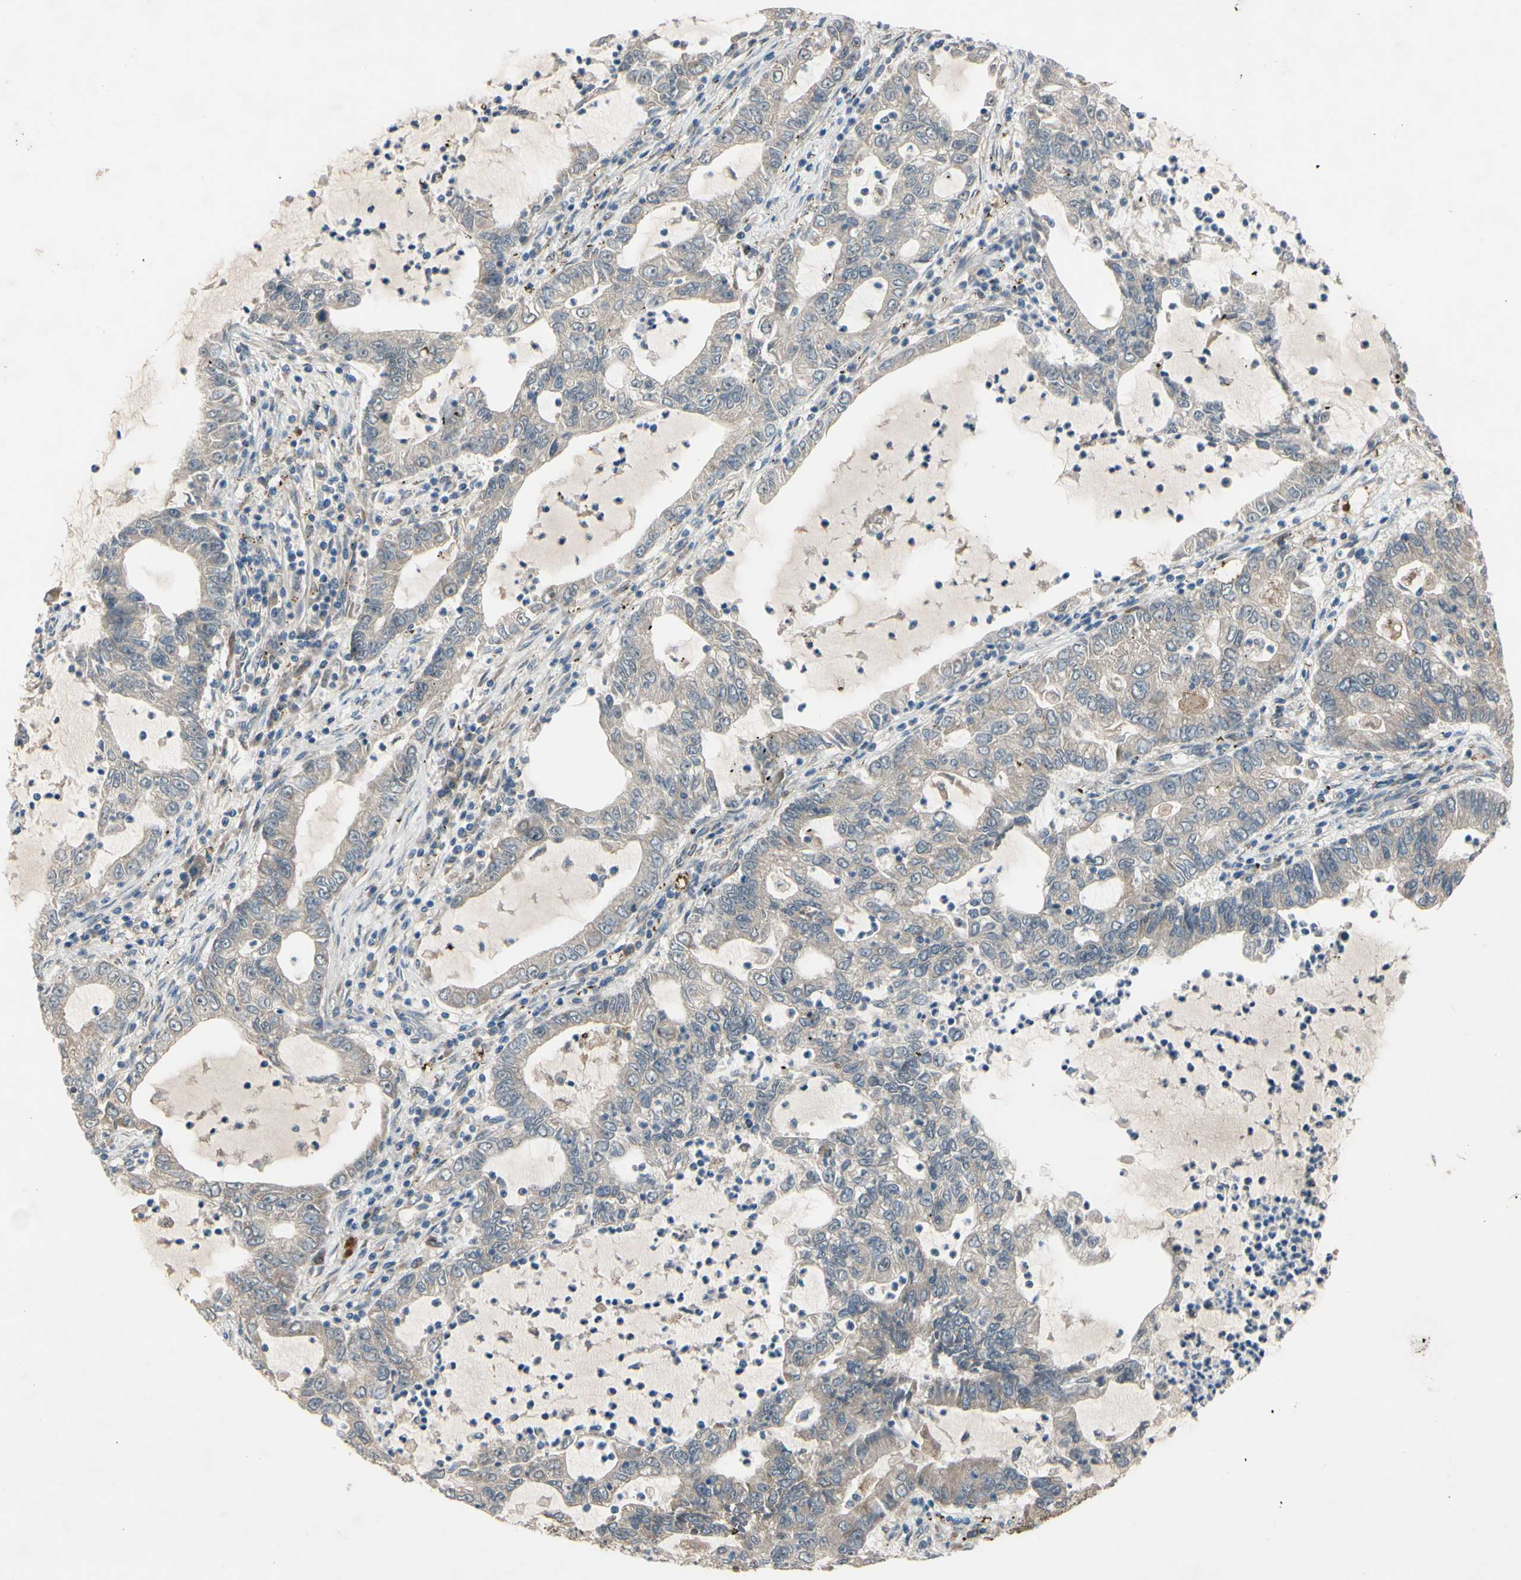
{"staining": {"intensity": "negative", "quantity": "none", "location": "none"}, "tissue": "lung cancer", "cell_type": "Tumor cells", "image_type": "cancer", "snomed": [{"axis": "morphology", "description": "Adenocarcinoma, NOS"}, {"axis": "topography", "description": "Lung"}], "caption": "High power microscopy image of an IHC histopathology image of lung cancer (adenocarcinoma), revealing no significant staining in tumor cells. (Brightfield microscopy of DAB (3,3'-diaminobenzidine) IHC at high magnification).", "gene": "PRXL2A", "patient": {"sex": "female", "age": 51}}